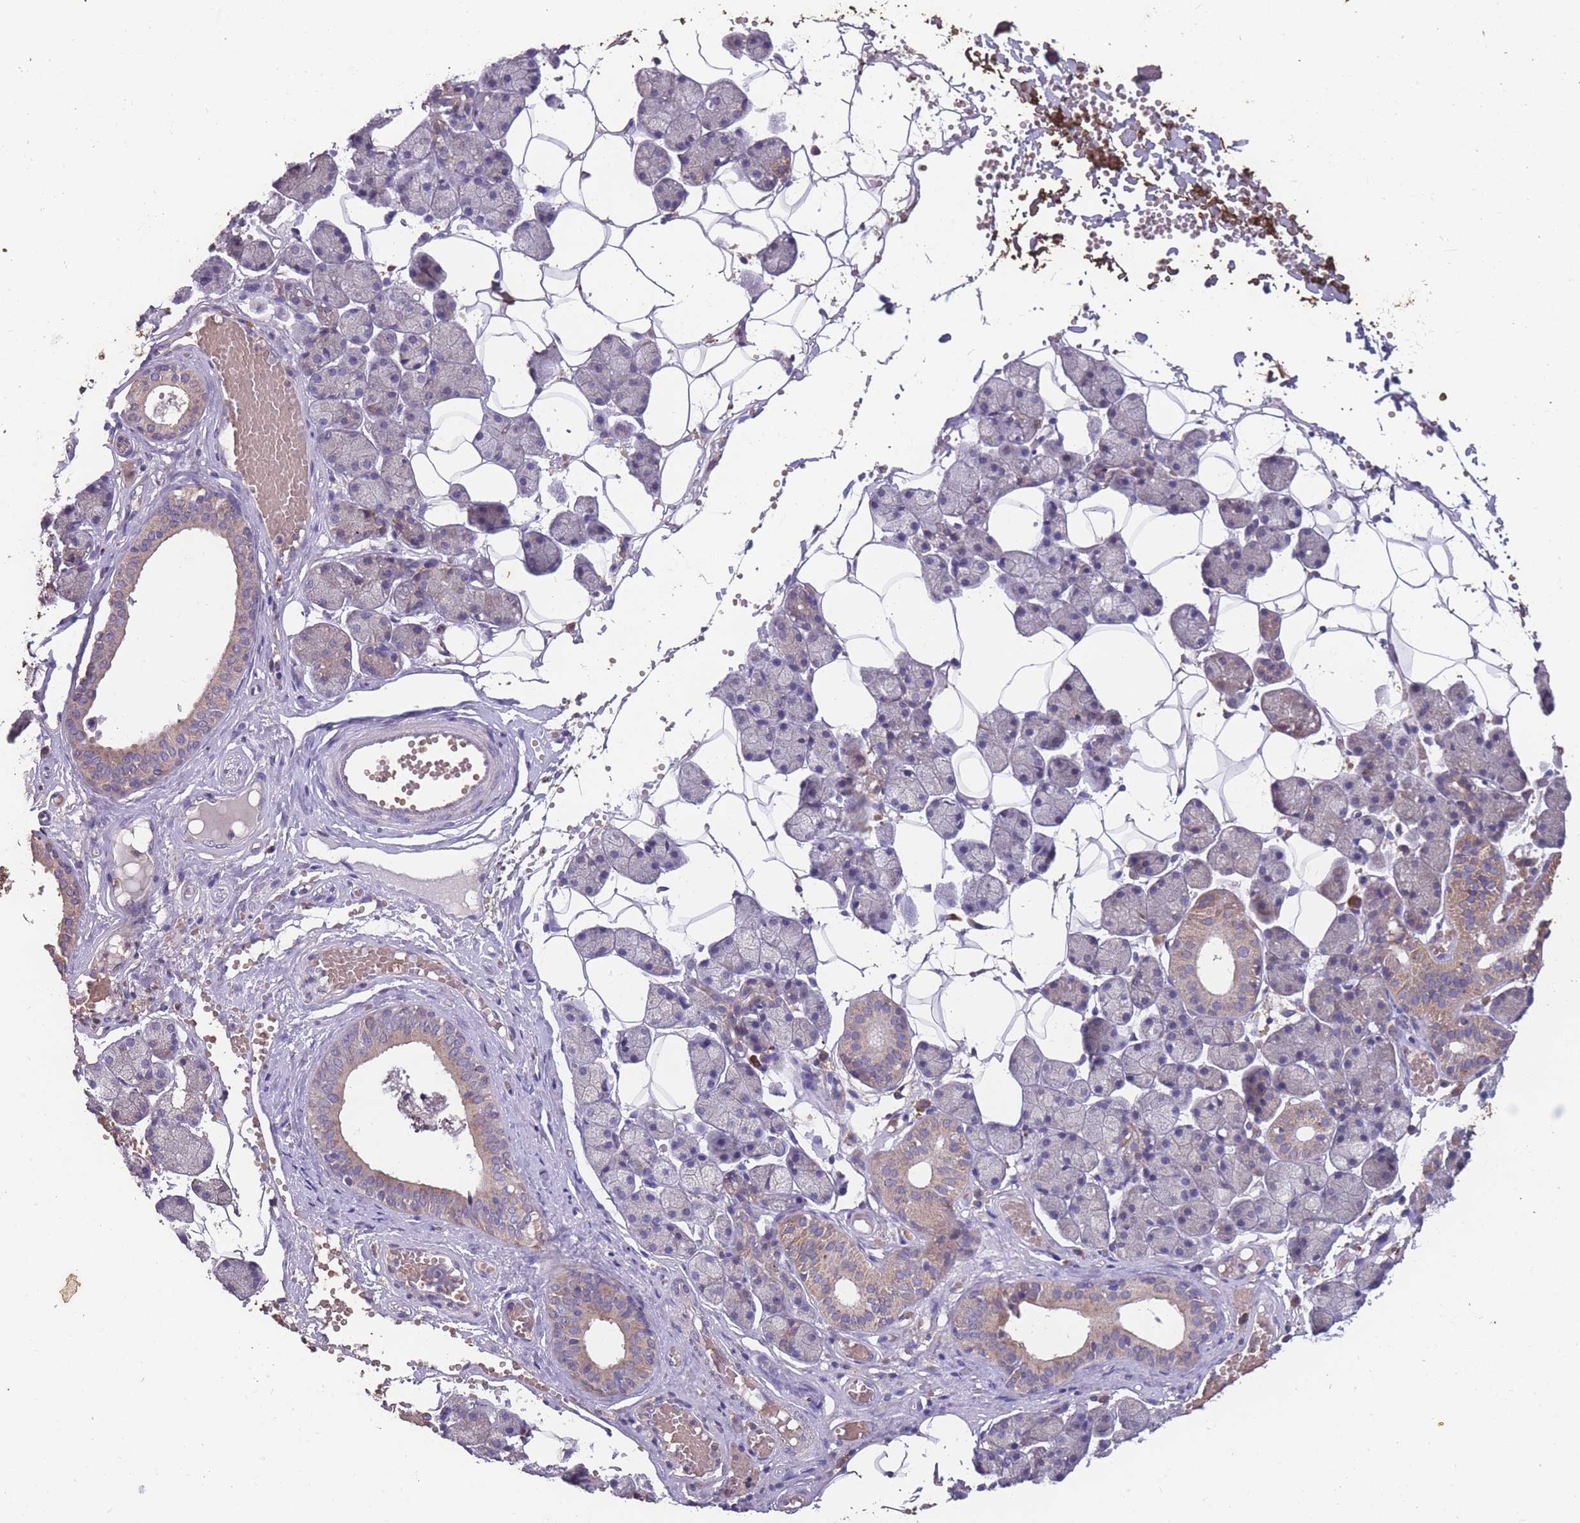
{"staining": {"intensity": "weak", "quantity": "25%-75%", "location": "cytoplasmic/membranous"}, "tissue": "salivary gland", "cell_type": "Glandular cells", "image_type": "normal", "snomed": [{"axis": "morphology", "description": "Normal tissue, NOS"}, {"axis": "topography", "description": "Salivary gland"}], "caption": "A low amount of weak cytoplasmic/membranous expression is appreciated in about 25%-75% of glandular cells in unremarkable salivary gland. (Brightfield microscopy of DAB IHC at high magnification).", "gene": "STIM2", "patient": {"sex": "female", "age": 33}}